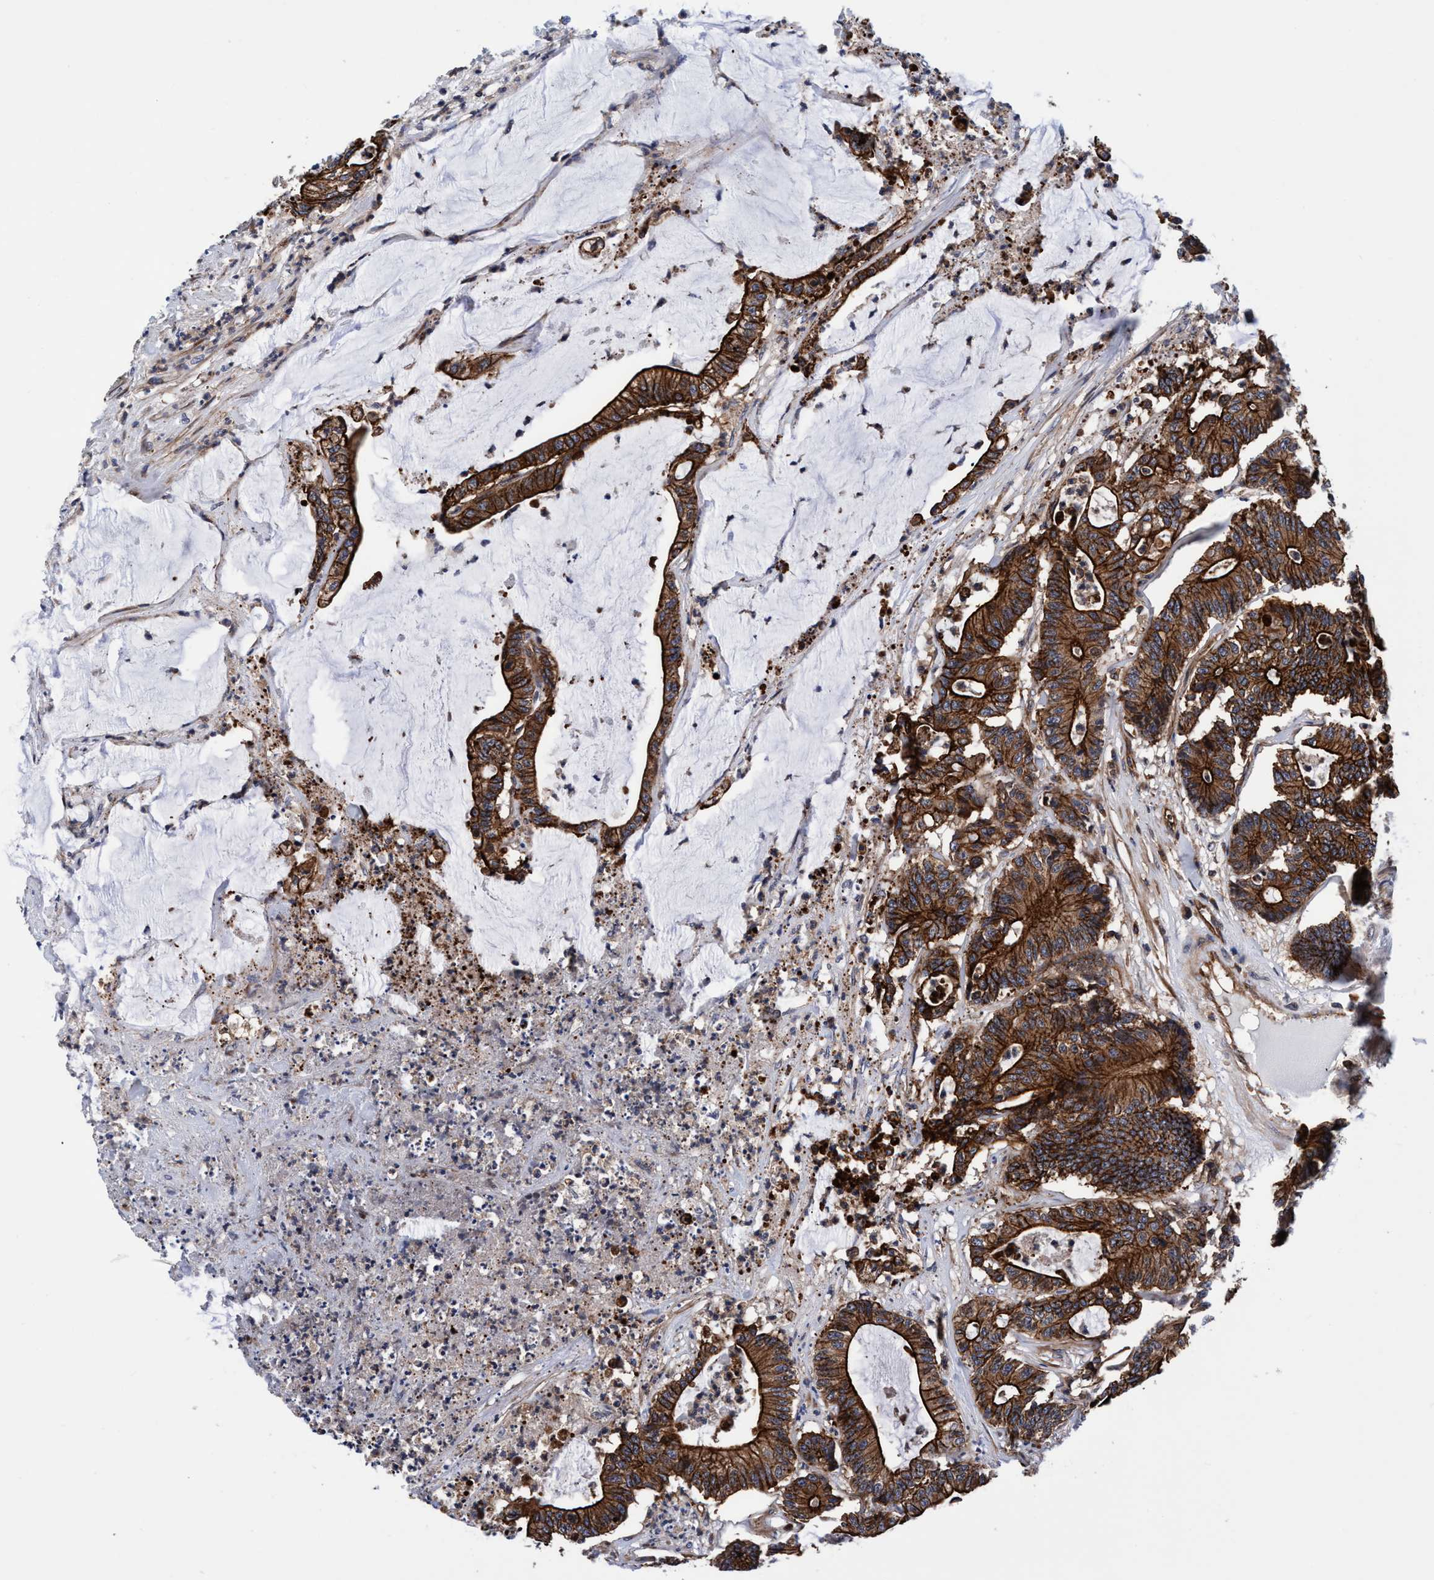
{"staining": {"intensity": "strong", "quantity": ">75%", "location": "cytoplasmic/membranous"}, "tissue": "colorectal cancer", "cell_type": "Tumor cells", "image_type": "cancer", "snomed": [{"axis": "morphology", "description": "Adenocarcinoma, NOS"}, {"axis": "topography", "description": "Colon"}], "caption": "Colorectal cancer (adenocarcinoma) stained with immunohistochemistry exhibits strong cytoplasmic/membranous positivity in approximately >75% of tumor cells.", "gene": "MCM3AP", "patient": {"sex": "female", "age": 84}}